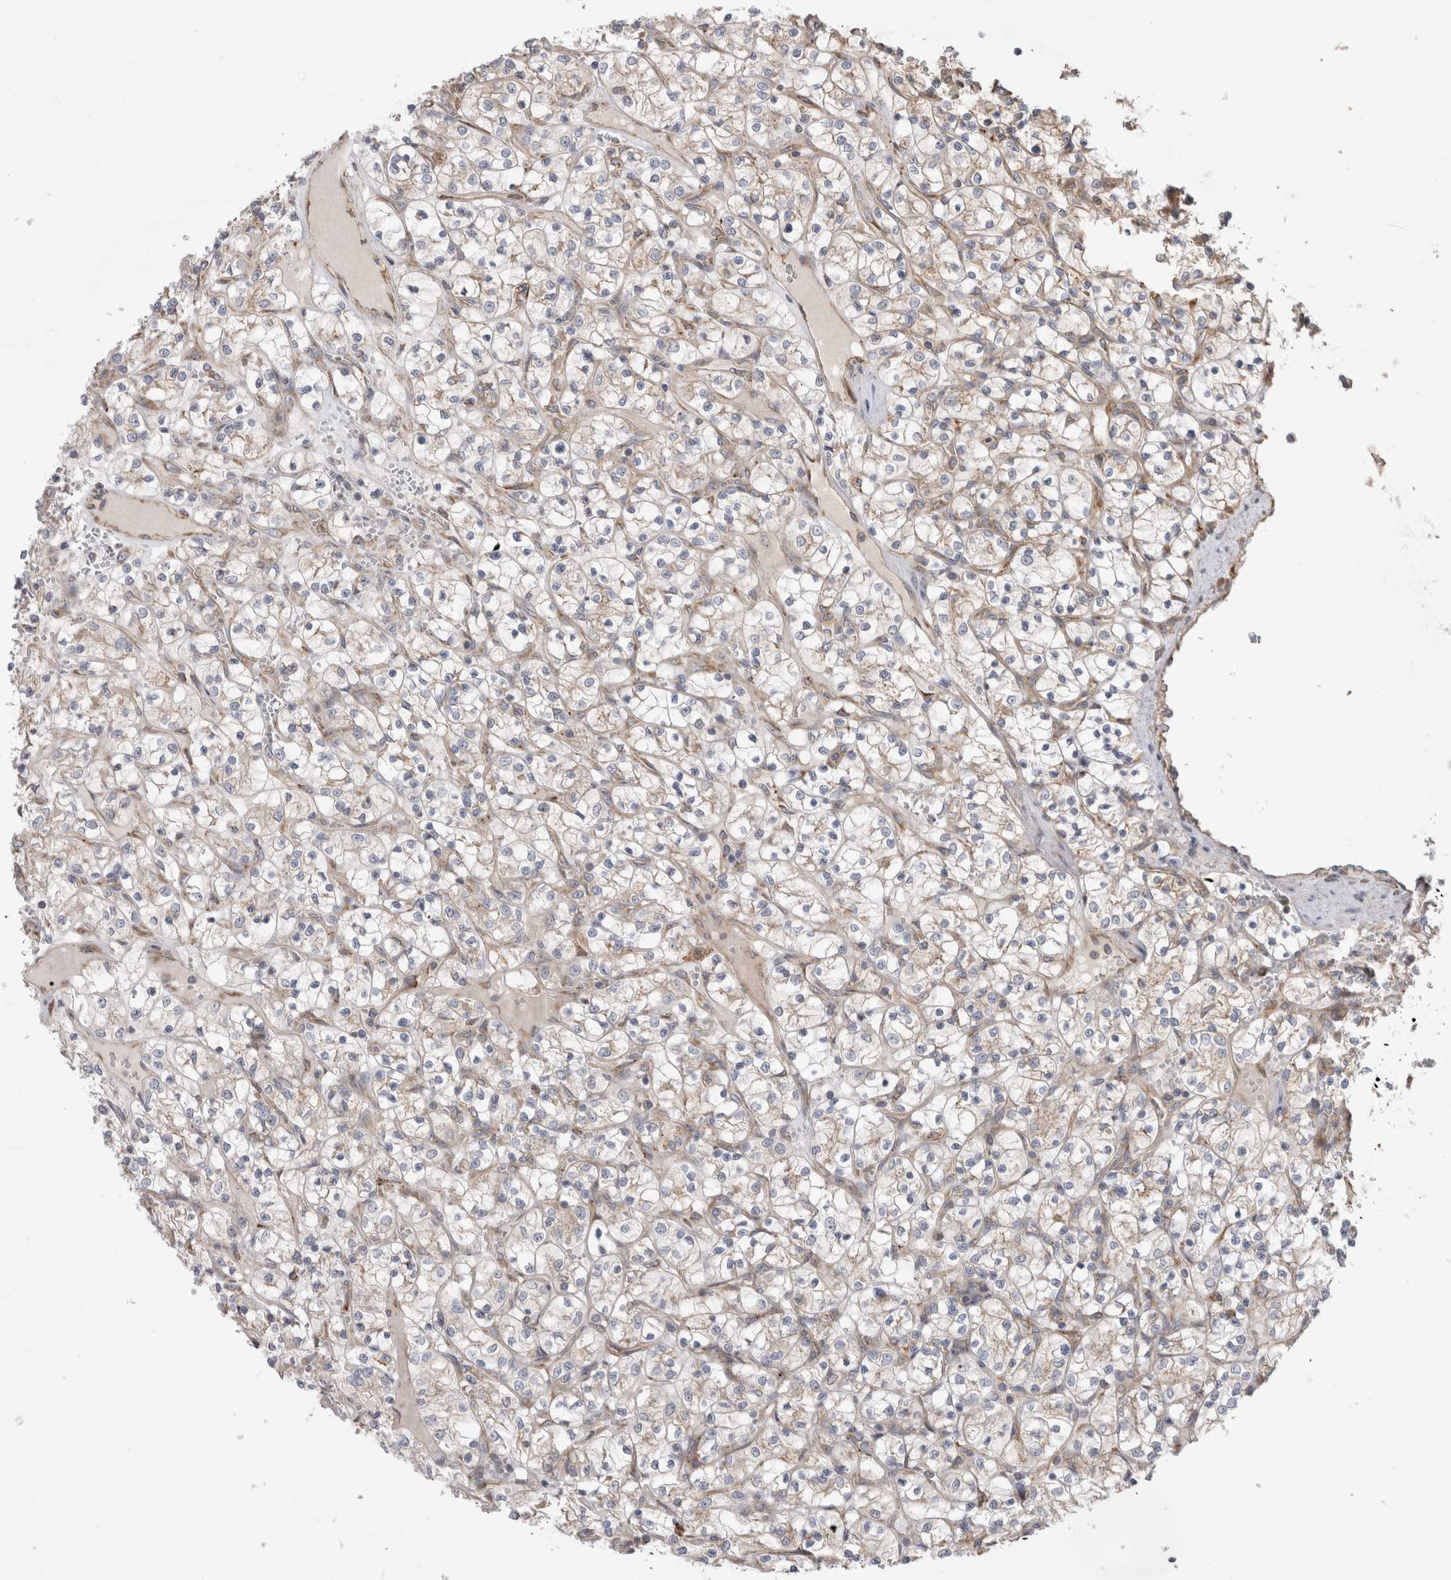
{"staining": {"intensity": "weak", "quantity": "<25%", "location": "cytoplasmic/membranous"}, "tissue": "renal cancer", "cell_type": "Tumor cells", "image_type": "cancer", "snomed": [{"axis": "morphology", "description": "Adenocarcinoma, NOS"}, {"axis": "topography", "description": "Kidney"}], "caption": "Adenocarcinoma (renal) was stained to show a protein in brown. There is no significant expression in tumor cells.", "gene": "PDCD10", "patient": {"sex": "female", "age": 69}}